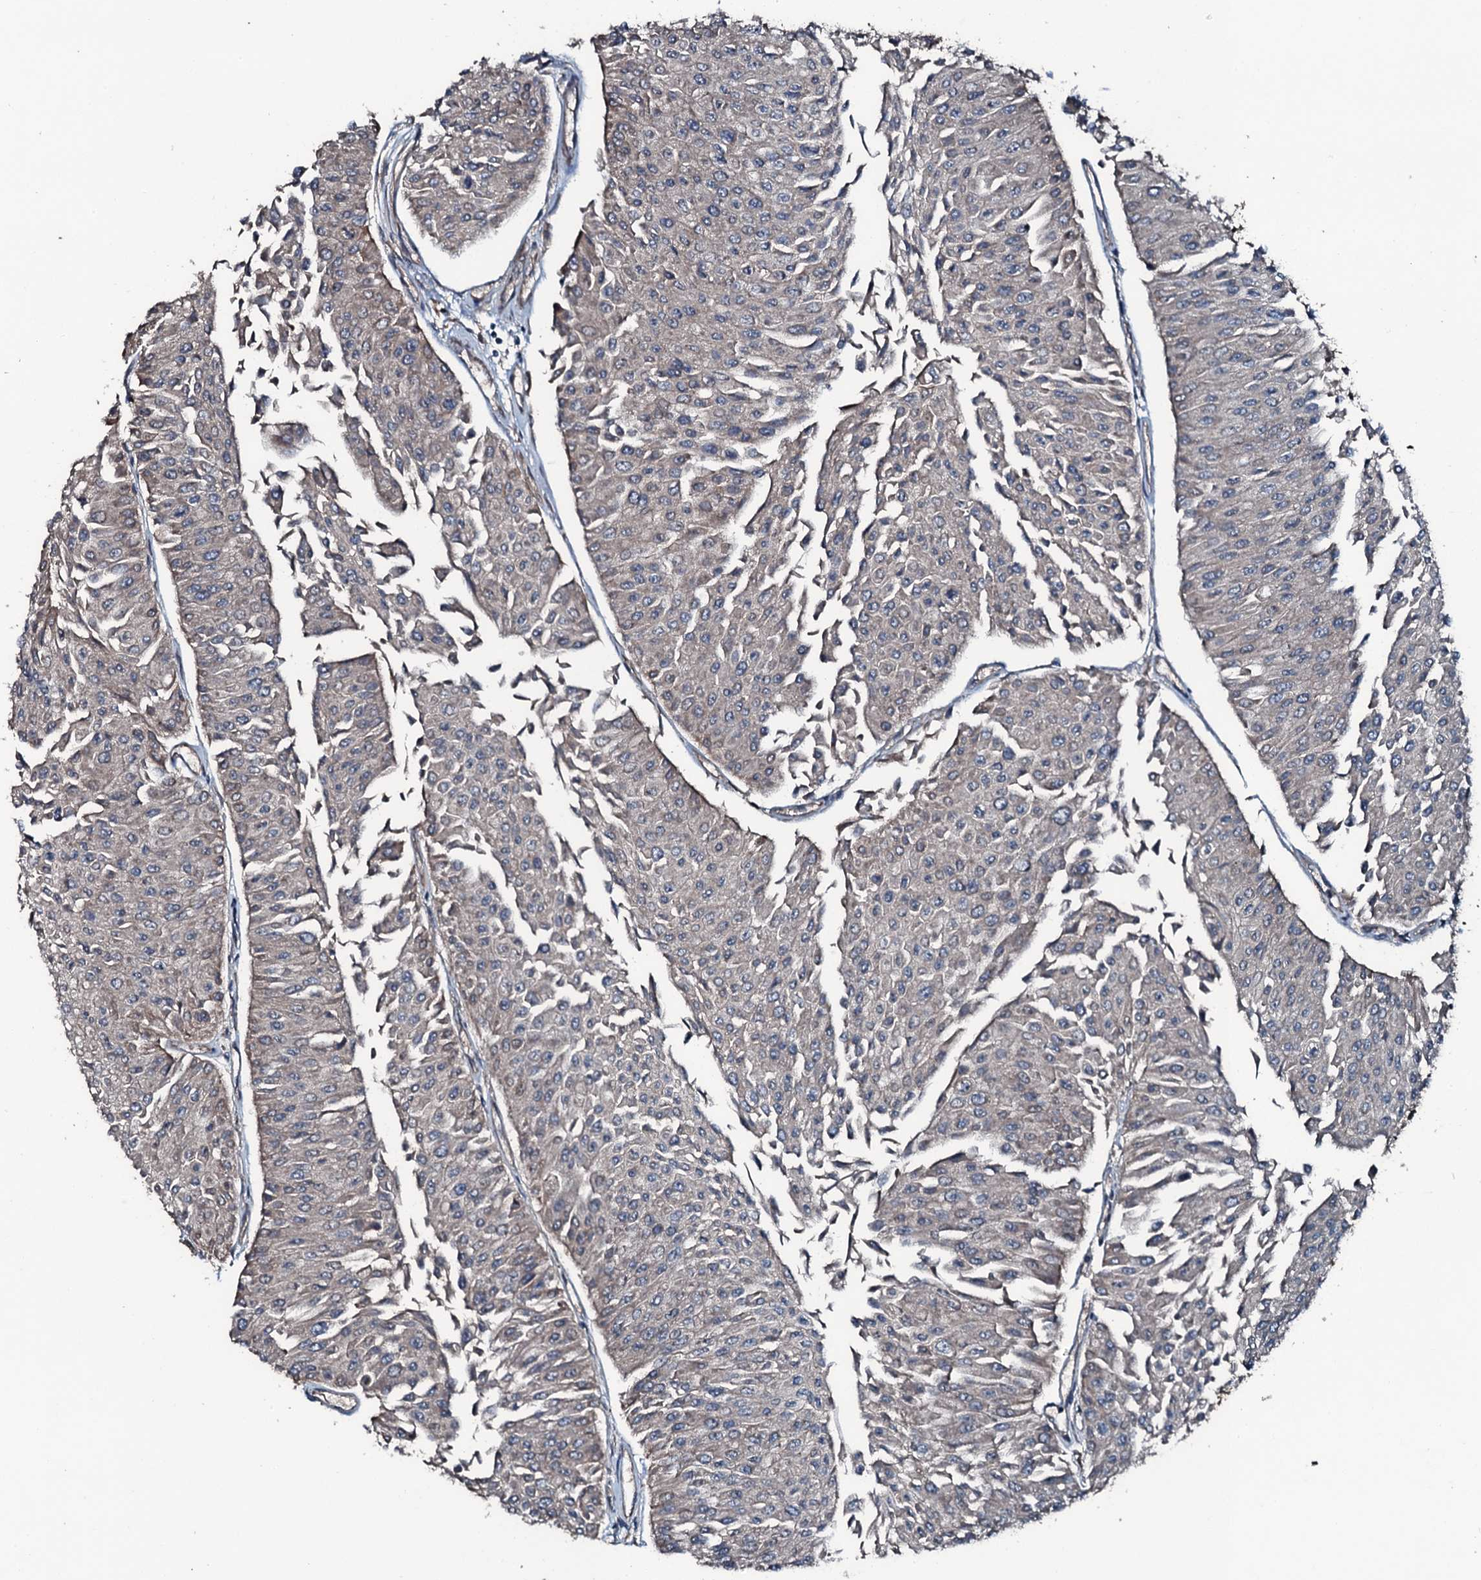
{"staining": {"intensity": "weak", "quantity": "<25%", "location": "cytoplasmic/membranous"}, "tissue": "urothelial cancer", "cell_type": "Tumor cells", "image_type": "cancer", "snomed": [{"axis": "morphology", "description": "Urothelial carcinoma, Low grade"}, {"axis": "topography", "description": "Urinary bladder"}], "caption": "Immunohistochemistry (IHC) image of neoplastic tissue: urothelial cancer stained with DAB (3,3'-diaminobenzidine) demonstrates no significant protein staining in tumor cells.", "gene": "AARS1", "patient": {"sex": "male", "age": 67}}